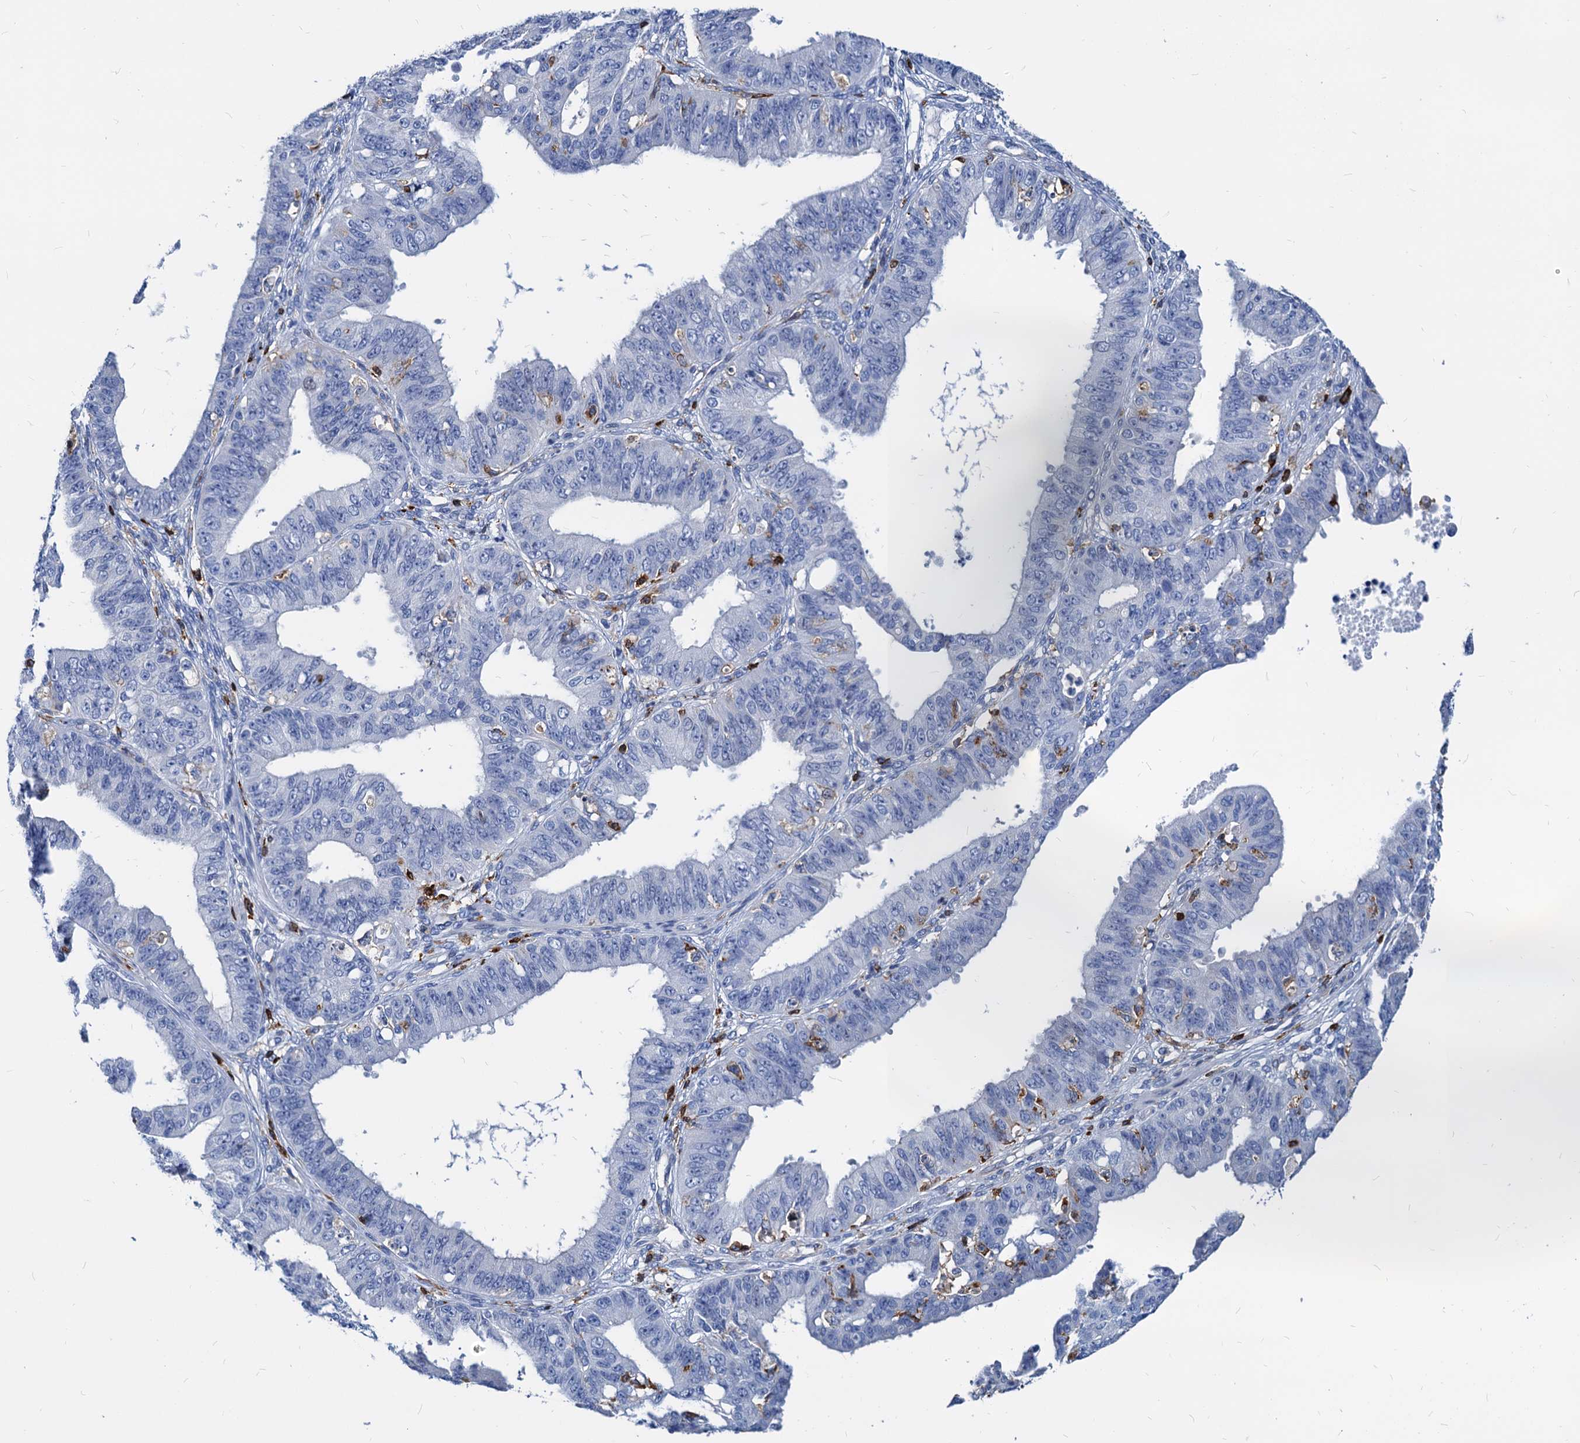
{"staining": {"intensity": "negative", "quantity": "none", "location": "none"}, "tissue": "ovarian cancer", "cell_type": "Tumor cells", "image_type": "cancer", "snomed": [{"axis": "morphology", "description": "Carcinoma, endometroid"}, {"axis": "topography", "description": "Appendix"}, {"axis": "topography", "description": "Ovary"}], "caption": "A micrograph of ovarian endometroid carcinoma stained for a protein exhibits no brown staining in tumor cells.", "gene": "LCP2", "patient": {"sex": "female", "age": 42}}